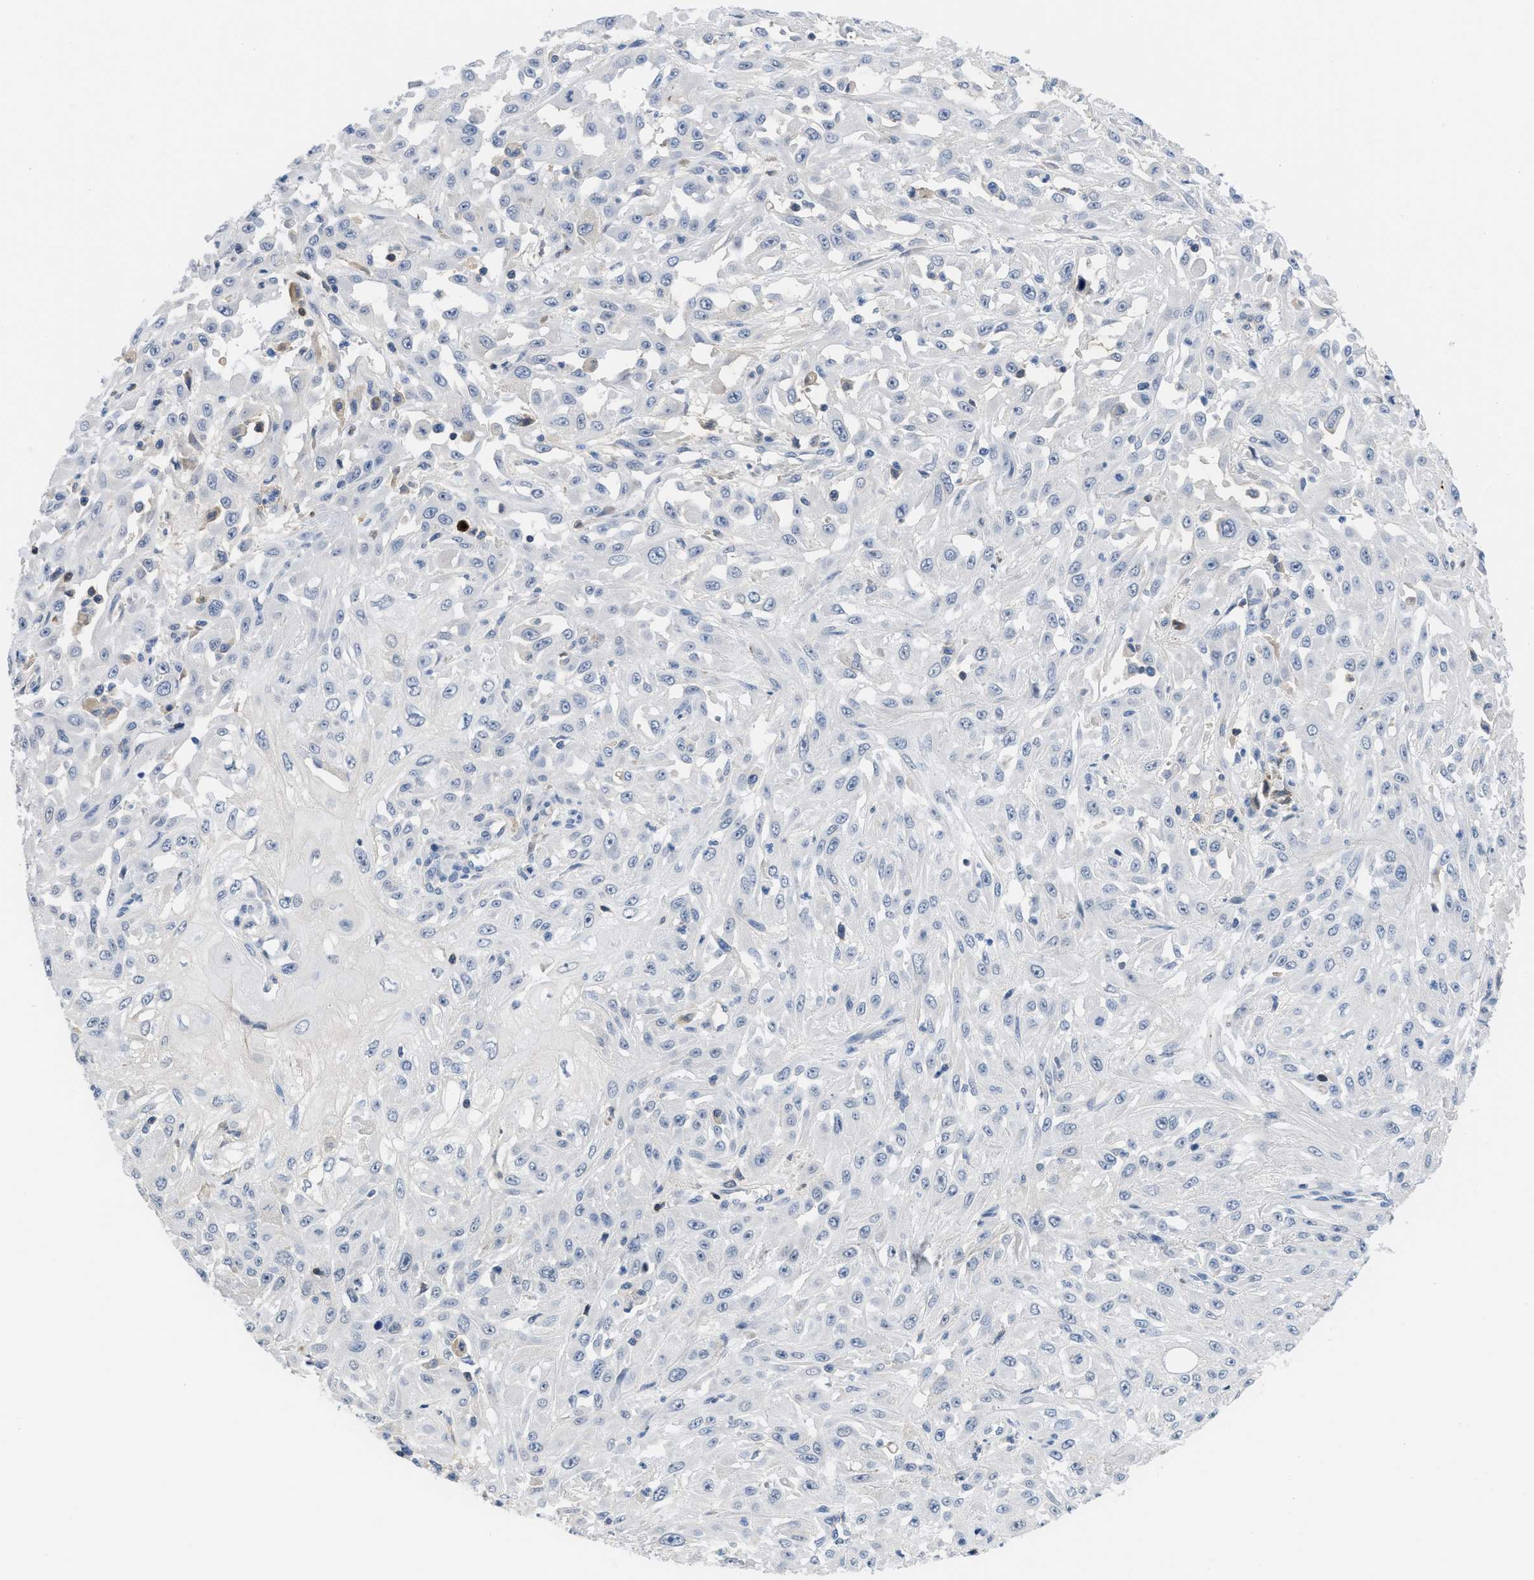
{"staining": {"intensity": "negative", "quantity": "none", "location": "none"}, "tissue": "skin cancer", "cell_type": "Tumor cells", "image_type": "cancer", "snomed": [{"axis": "morphology", "description": "Squamous cell carcinoma, NOS"}, {"axis": "morphology", "description": "Squamous cell carcinoma, metastatic, NOS"}, {"axis": "topography", "description": "Skin"}, {"axis": "topography", "description": "Lymph node"}], "caption": "This is an immunohistochemistry micrograph of human skin cancer (squamous cell carcinoma). There is no expression in tumor cells.", "gene": "OR9K2", "patient": {"sex": "male", "age": 75}}